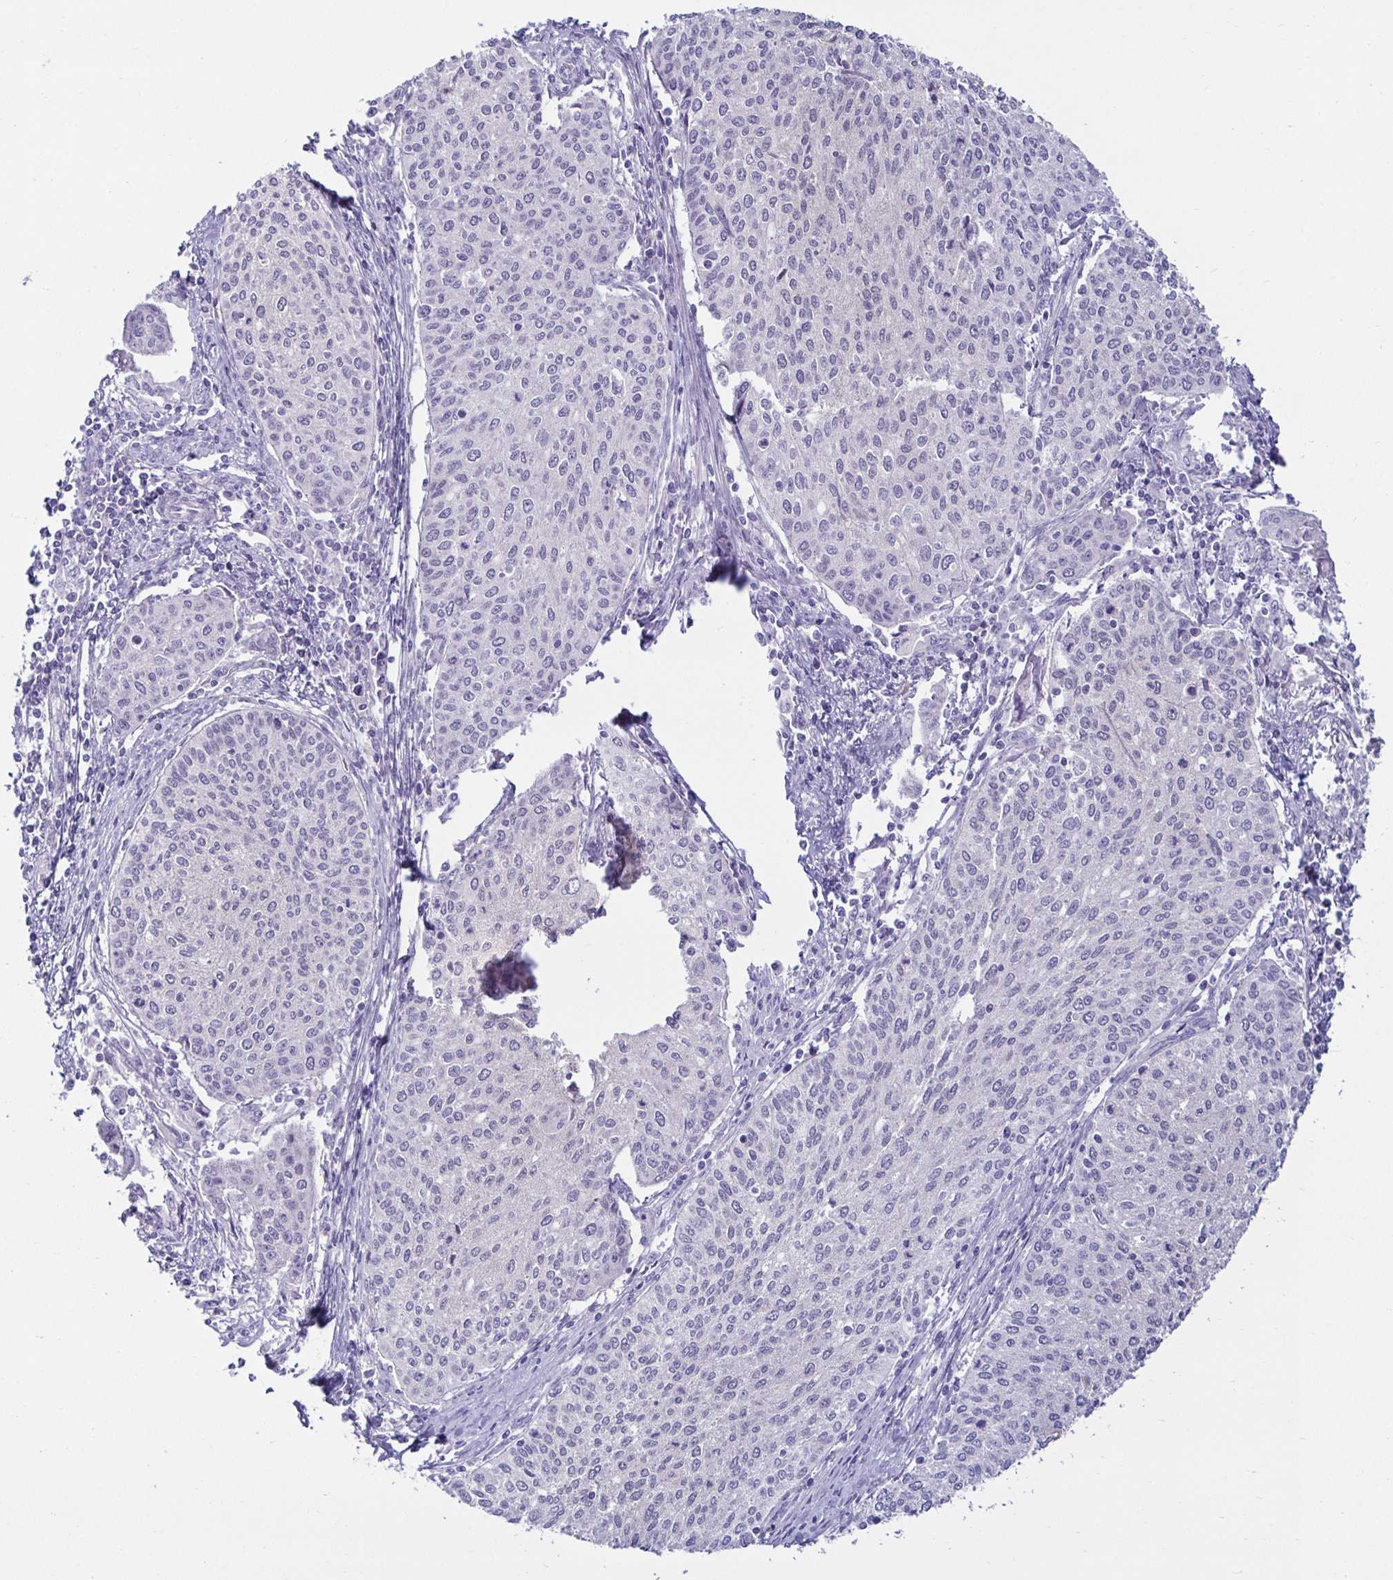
{"staining": {"intensity": "negative", "quantity": "none", "location": "none"}, "tissue": "cervical cancer", "cell_type": "Tumor cells", "image_type": "cancer", "snomed": [{"axis": "morphology", "description": "Squamous cell carcinoma, NOS"}, {"axis": "topography", "description": "Cervix"}], "caption": "An image of human cervical cancer is negative for staining in tumor cells.", "gene": "MON2", "patient": {"sex": "female", "age": 38}}